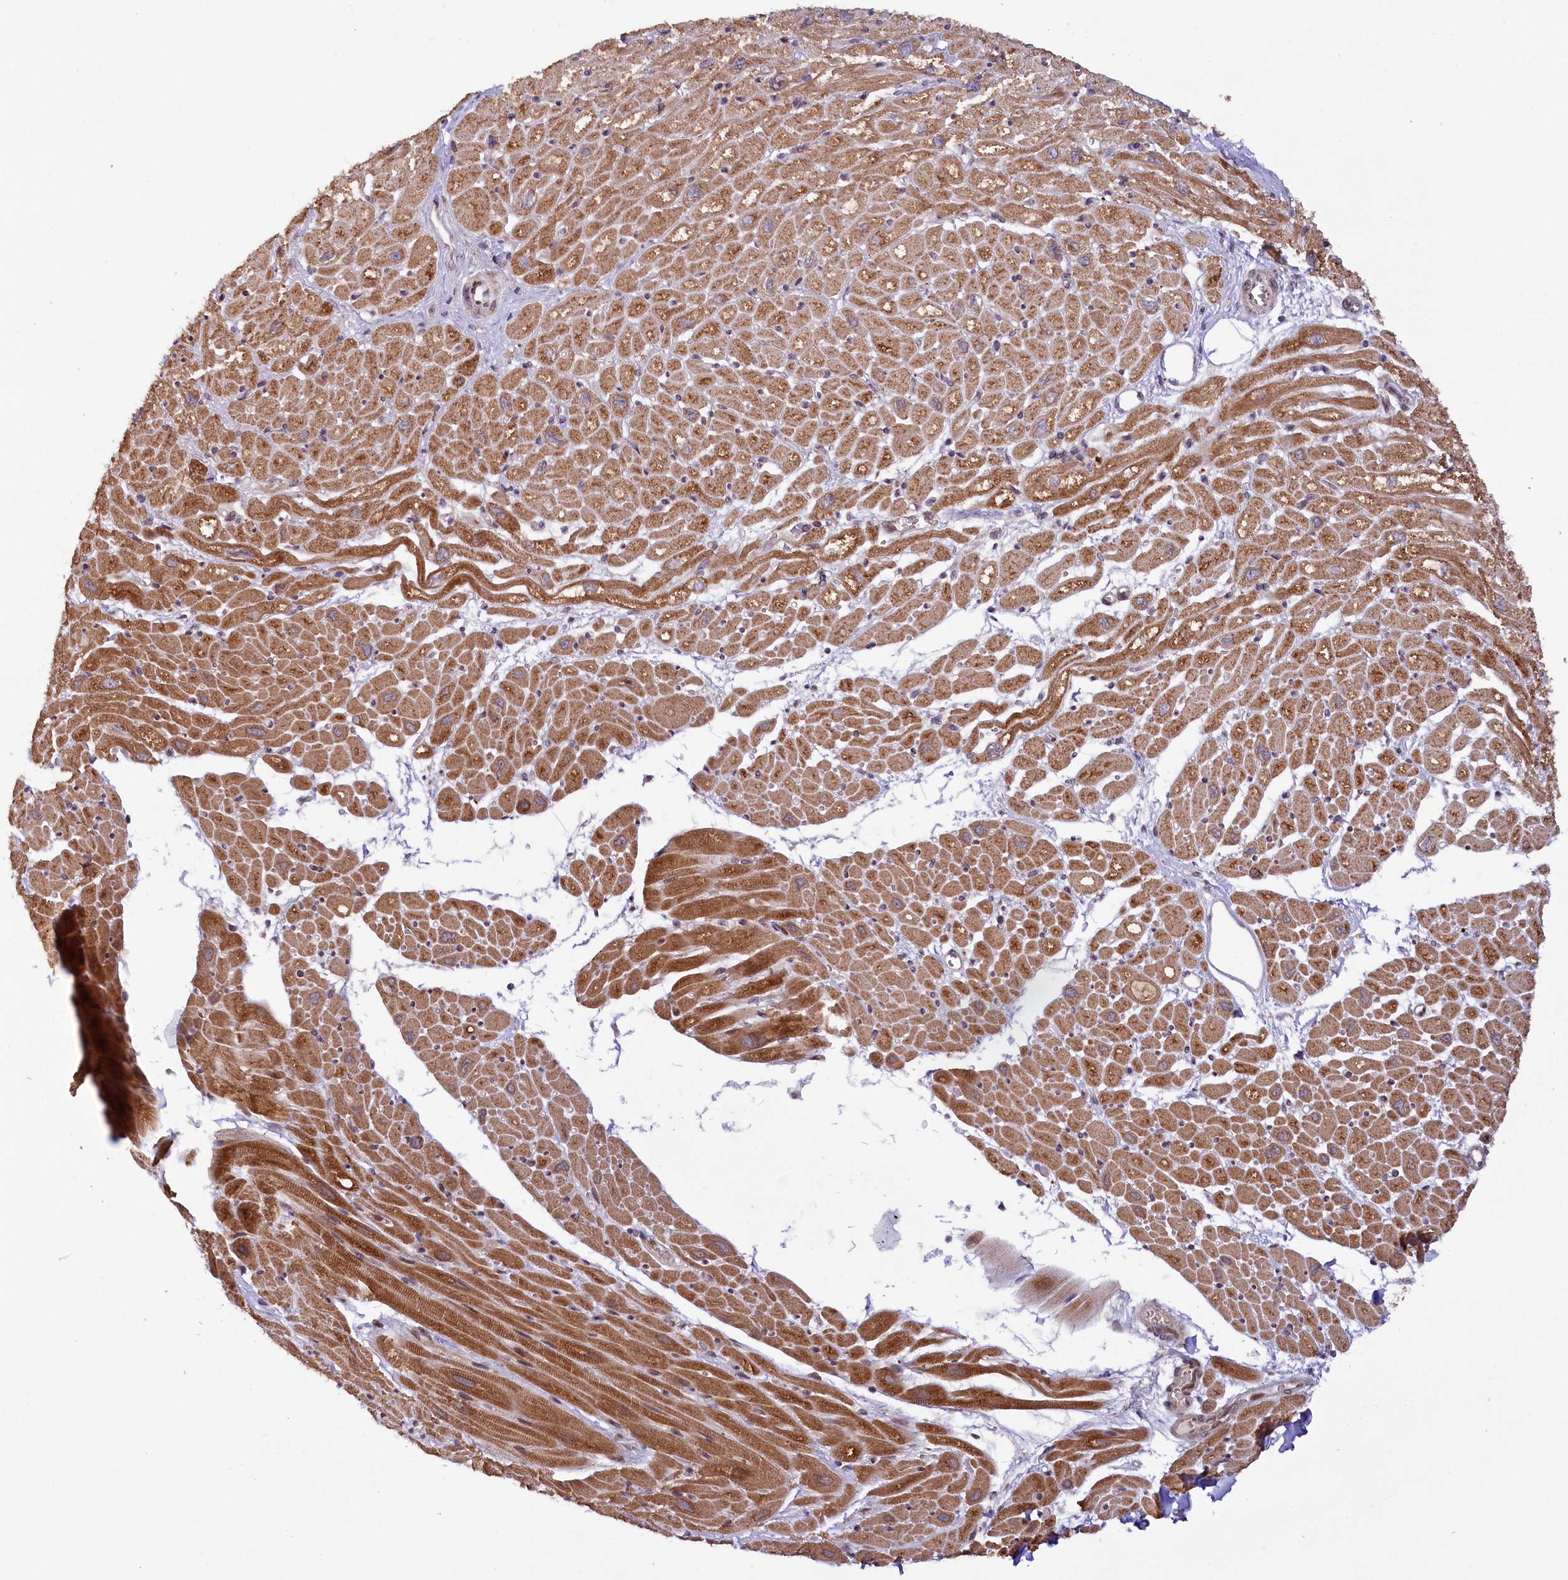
{"staining": {"intensity": "strong", "quantity": ">75%", "location": "cytoplasmic/membranous,nuclear"}, "tissue": "heart muscle", "cell_type": "Cardiomyocytes", "image_type": "normal", "snomed": [{"axis": "morphology", "description": "Normal tissue, NOS"}, {"axis": "topography", "description": "Heart"}], "caption": "The image demonstrates immunohistochemical staining of benign heart muscle. There is strong cytoplasmic/membranous,nuclear staining is appreciated in about >75% of cardiomyocytes.", "gene": "ZNF226", "patient": {"sex": "male", "age": 50}}